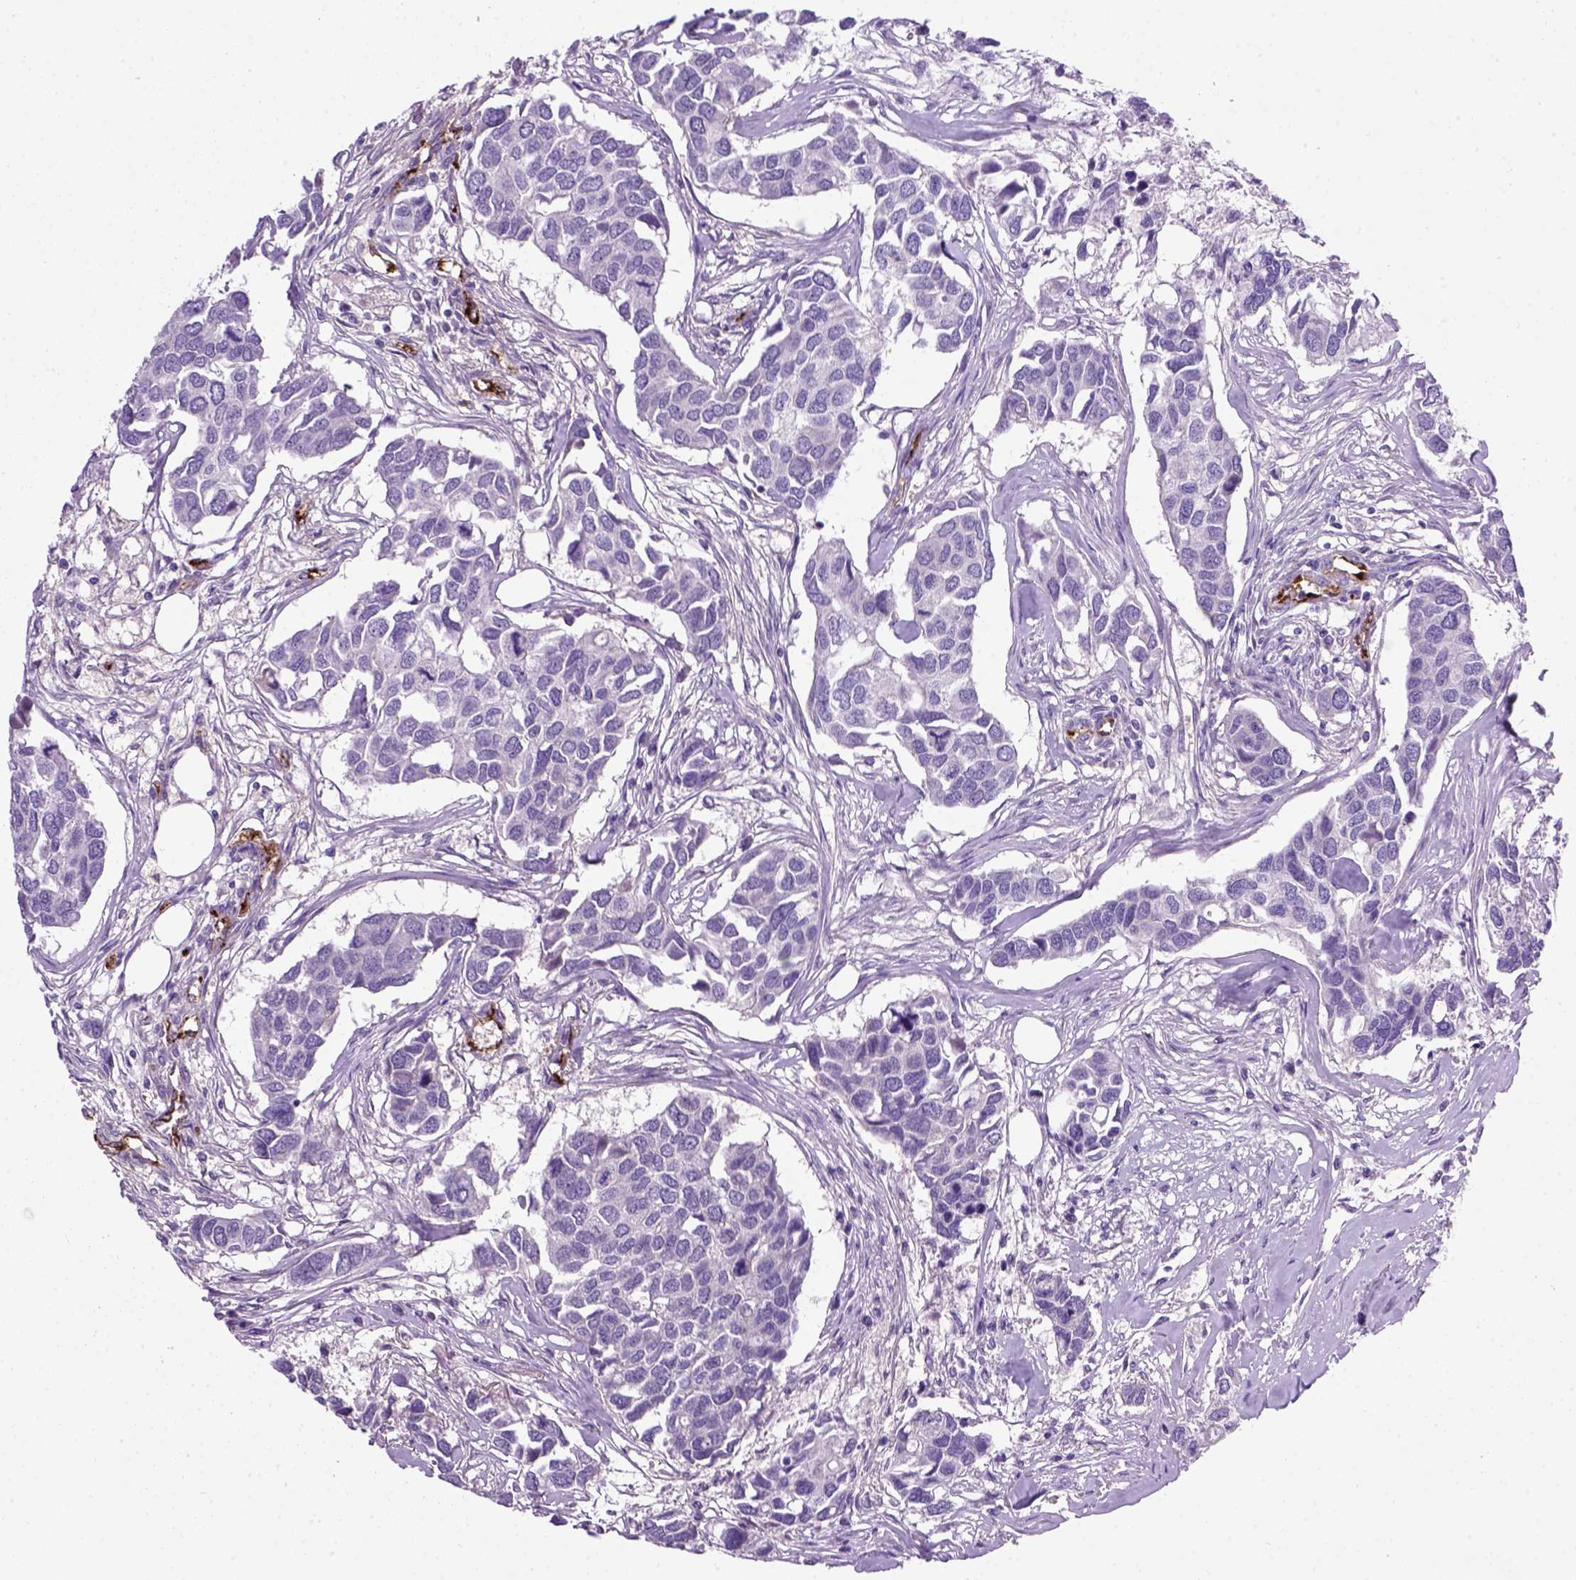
{"staining": {"intensity": "negative", "quantity": "none", "location": "none"}, "tissue": "breast cancer", "cell_type": "Tumor cells", "image_type": "cancer", "snomed": [{"axis": "morphology", "description": "Duct carcinoma"}, {"axis": "topography", "description": "Breast"}], "caption": "Tumor cells are negative for brown protein staining in infiltrating ductal carcinoma (breast). (DAB immunohistochemistry with hematoxylin counter stain).", "gene": "VWF", "patient": {"sex": "female", "age": 83}}